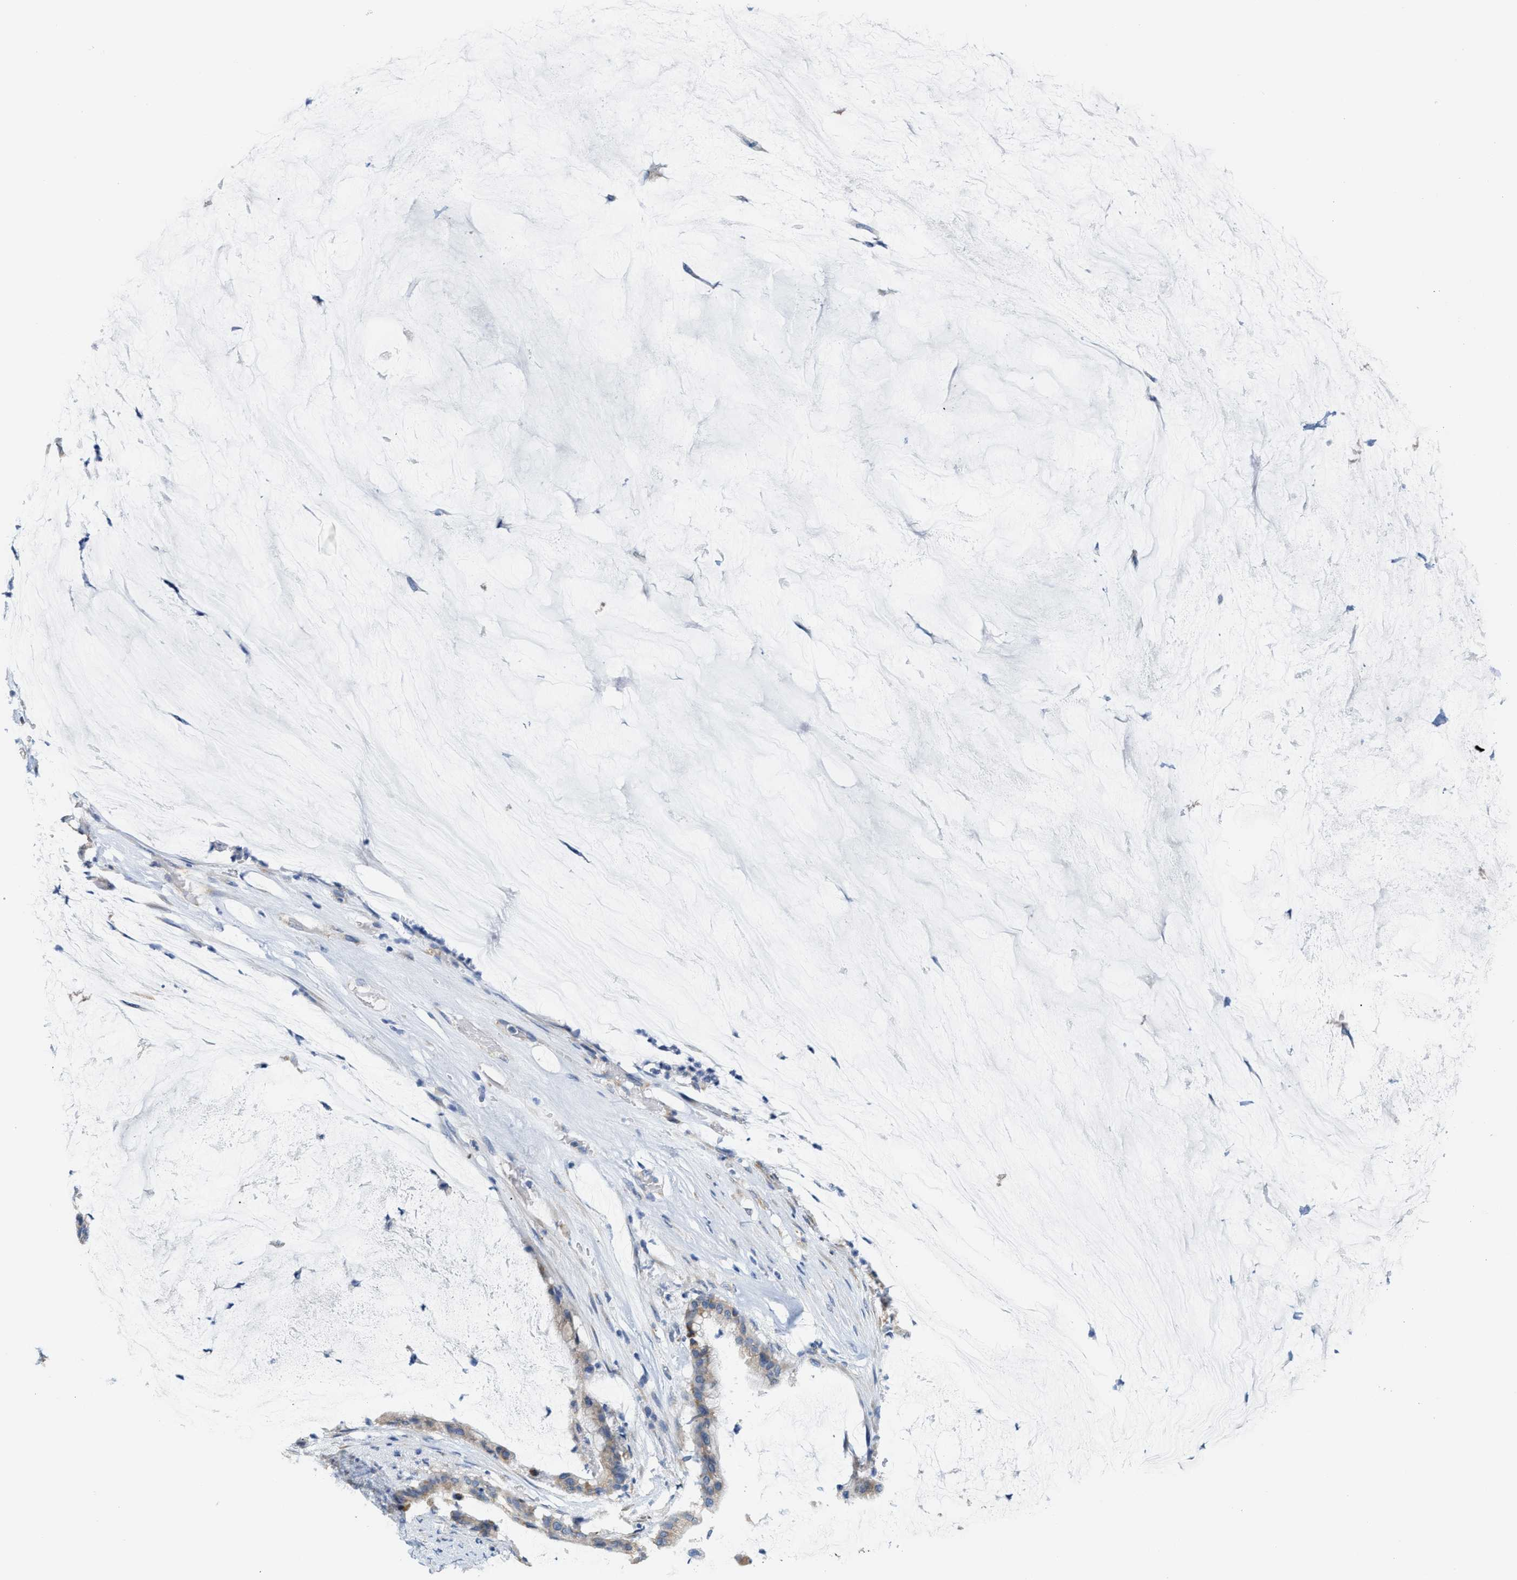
{"staining": {"intensity": "moderate", "quantity": "25%-75%", "location": "cytoplasmic/membranous"}, "tissue": "pancreatic cancer", "cell_type": "Tumor cells", "image_type": "cancer", "snomed": [{"axis": "morphology", "description": "Adenocarcinoma, NOS"}, {"axis": "topography", "description": "Pancreas"}], "caption": "There is medium levels of moderate cytoplasmic/membranous positivity in tumor cells of pancreatic adenocarcinoma, as demonstrated by immunohistochemical staining (brown color).", "gene": "RYR2", "patient": {"sex": "male", "age": 41}}